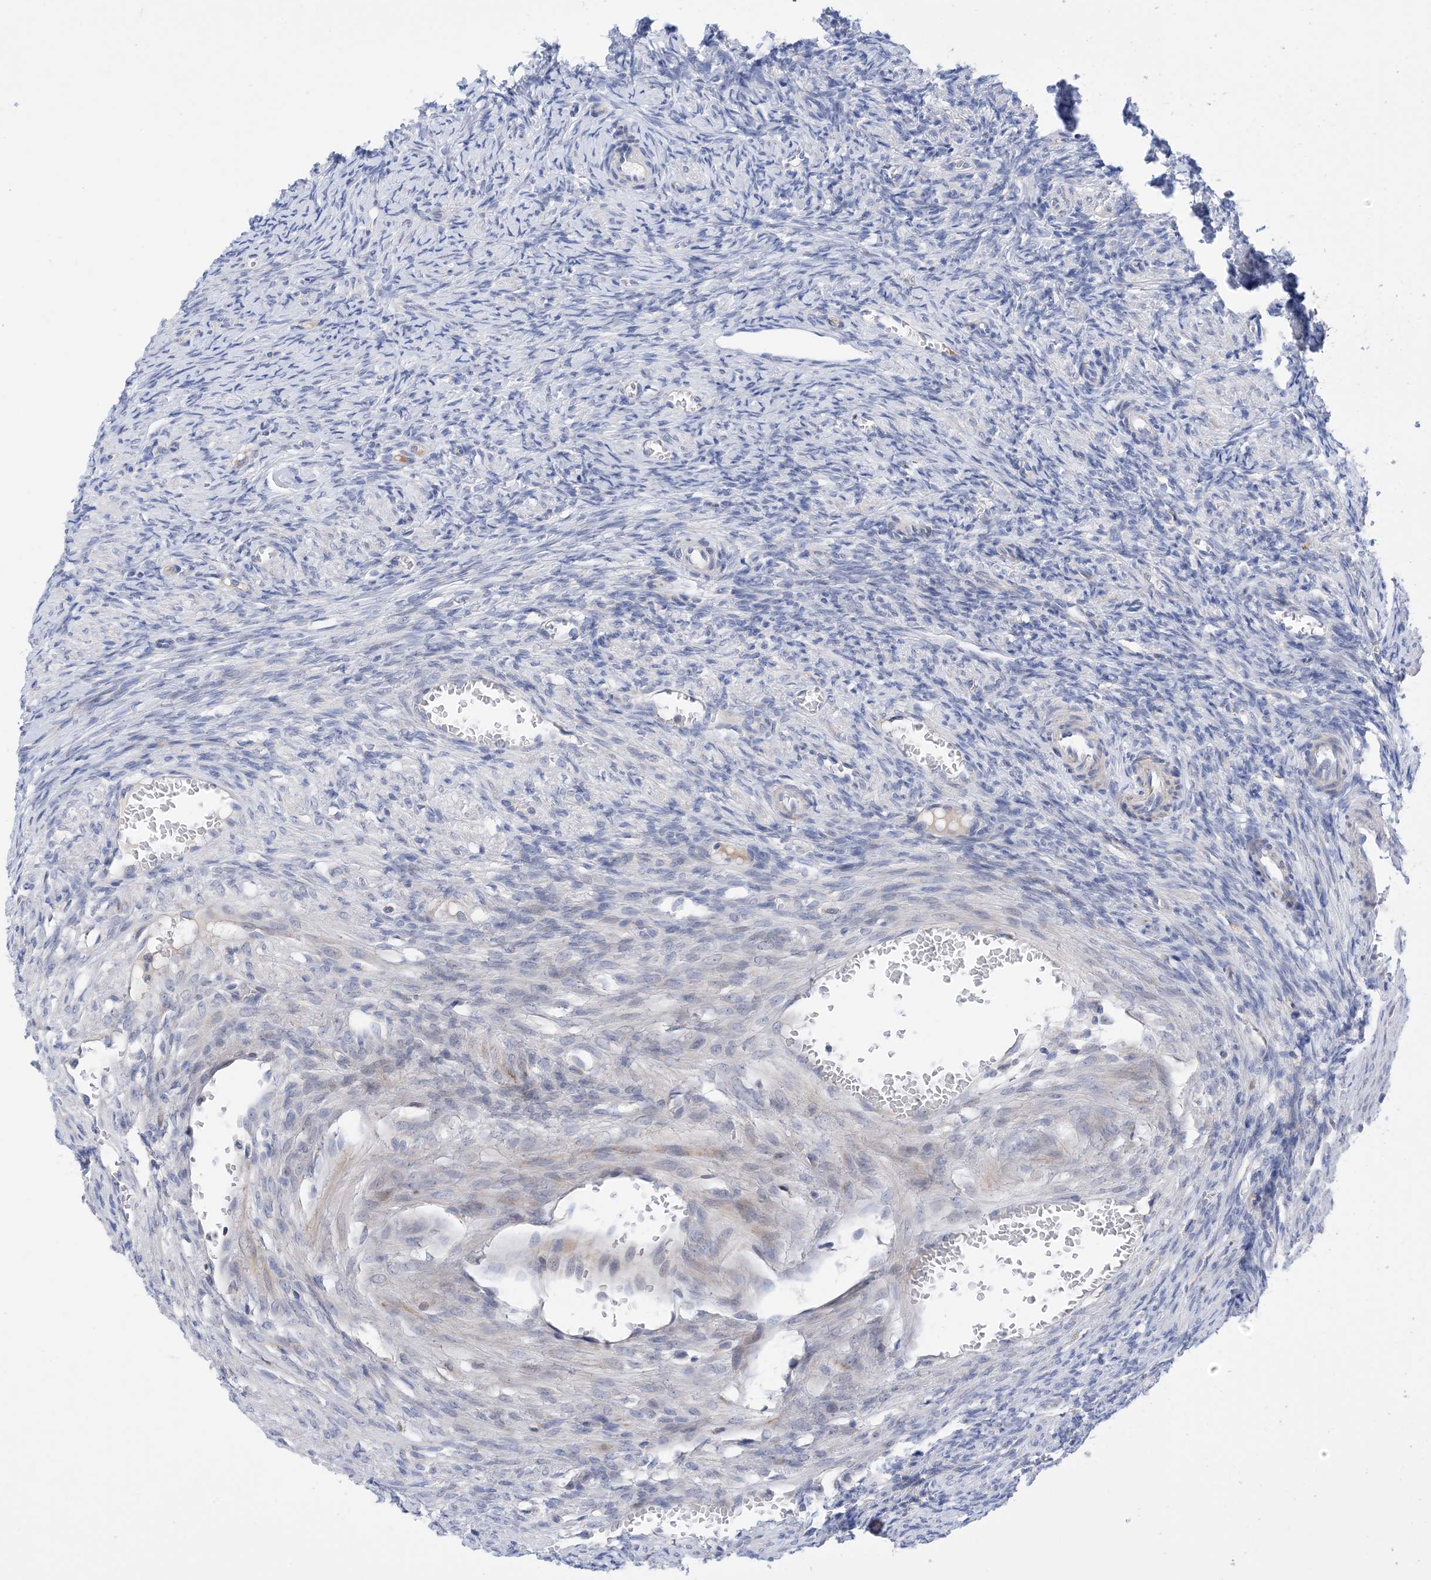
{"staining": {"intensity": "weak", "quantity": "25%-75%", "location": "cytoplasmic/membranous"}, "tissue": "ovary", "cell_type": "Follicle cells", "image_type": "normal", "snomed": [{"axis": "morphology", "description": "Normal tissue, NOS"}, {"axis": "topography", "description": "Ovary"}], "caption": "IHC staining of benign ovary, which shows low levels of weak cytoplasmic/membranous staining in about 25%-75% of follicle cells indicating weak cytoplasmic/membranous protein positivity. The staining was performed using DAB (3,3'-diaminobenzidine) (brown) for protein detection and nuclei were counterstained in hematoxylin (blue).", "gene": "PLK4", "patient": {"sex": "female", "age": 27}}